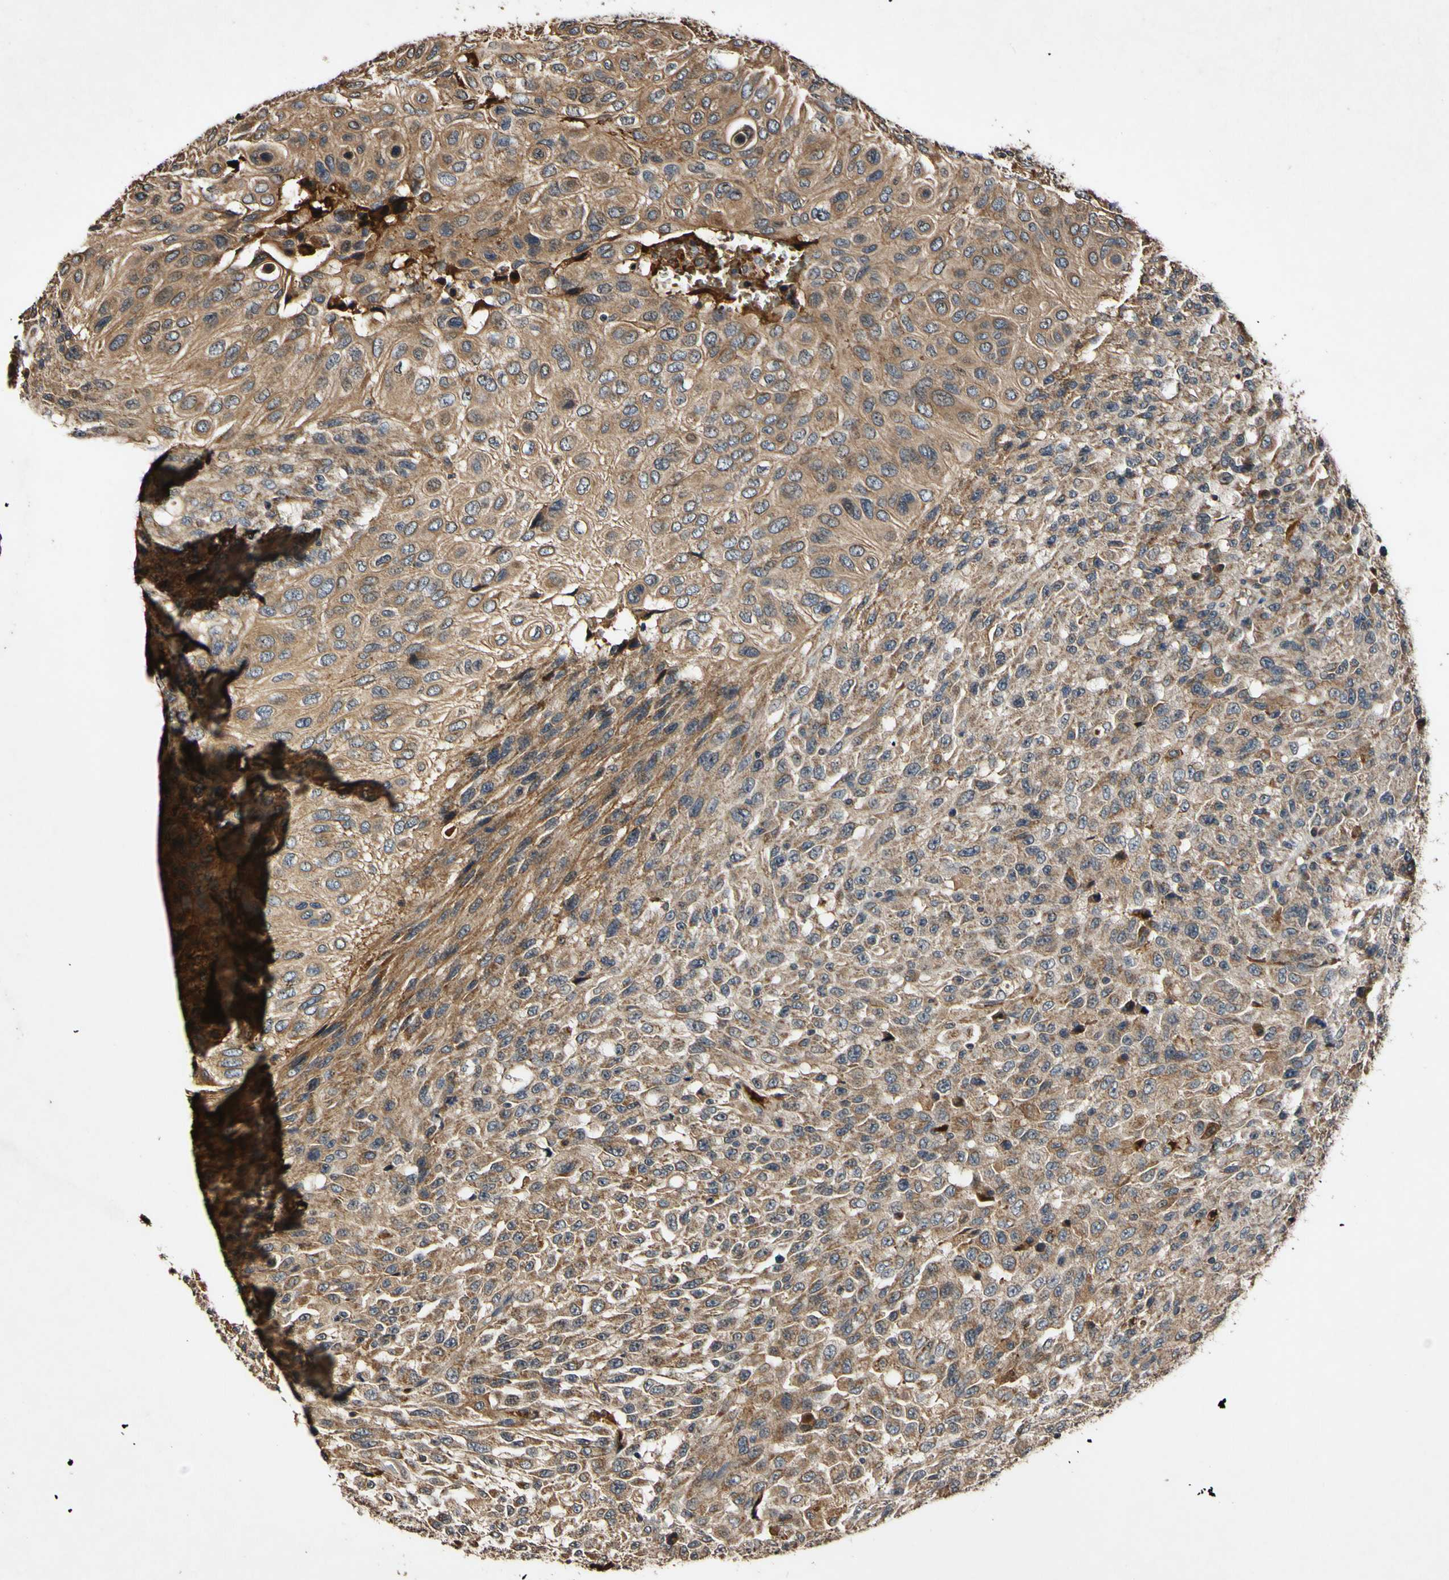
{"staining": {"intensity": "moderate", "quantity": ">75%", "location": "cytoplasmic/membranous"}, "tissue": "urothelial cancer", "cell_type": "Tumor cells", "image_type": "cancer", "snomed": [{"axis": "morphology", "description": "Urothelial carcinoma, High grade"}, {"axis": "topography", "description": "Urinary bladder"}], "caption": "This histopathology image demonstrates immunohistochemistry (IHC) staining of human urothelial carcinoma (high-grade), with medium moderate cytoplasmic/membranous expression in approximately >75% of tumor cells.", "gene": "PLAT", "patient": {"sex": "male", "age": 66}}